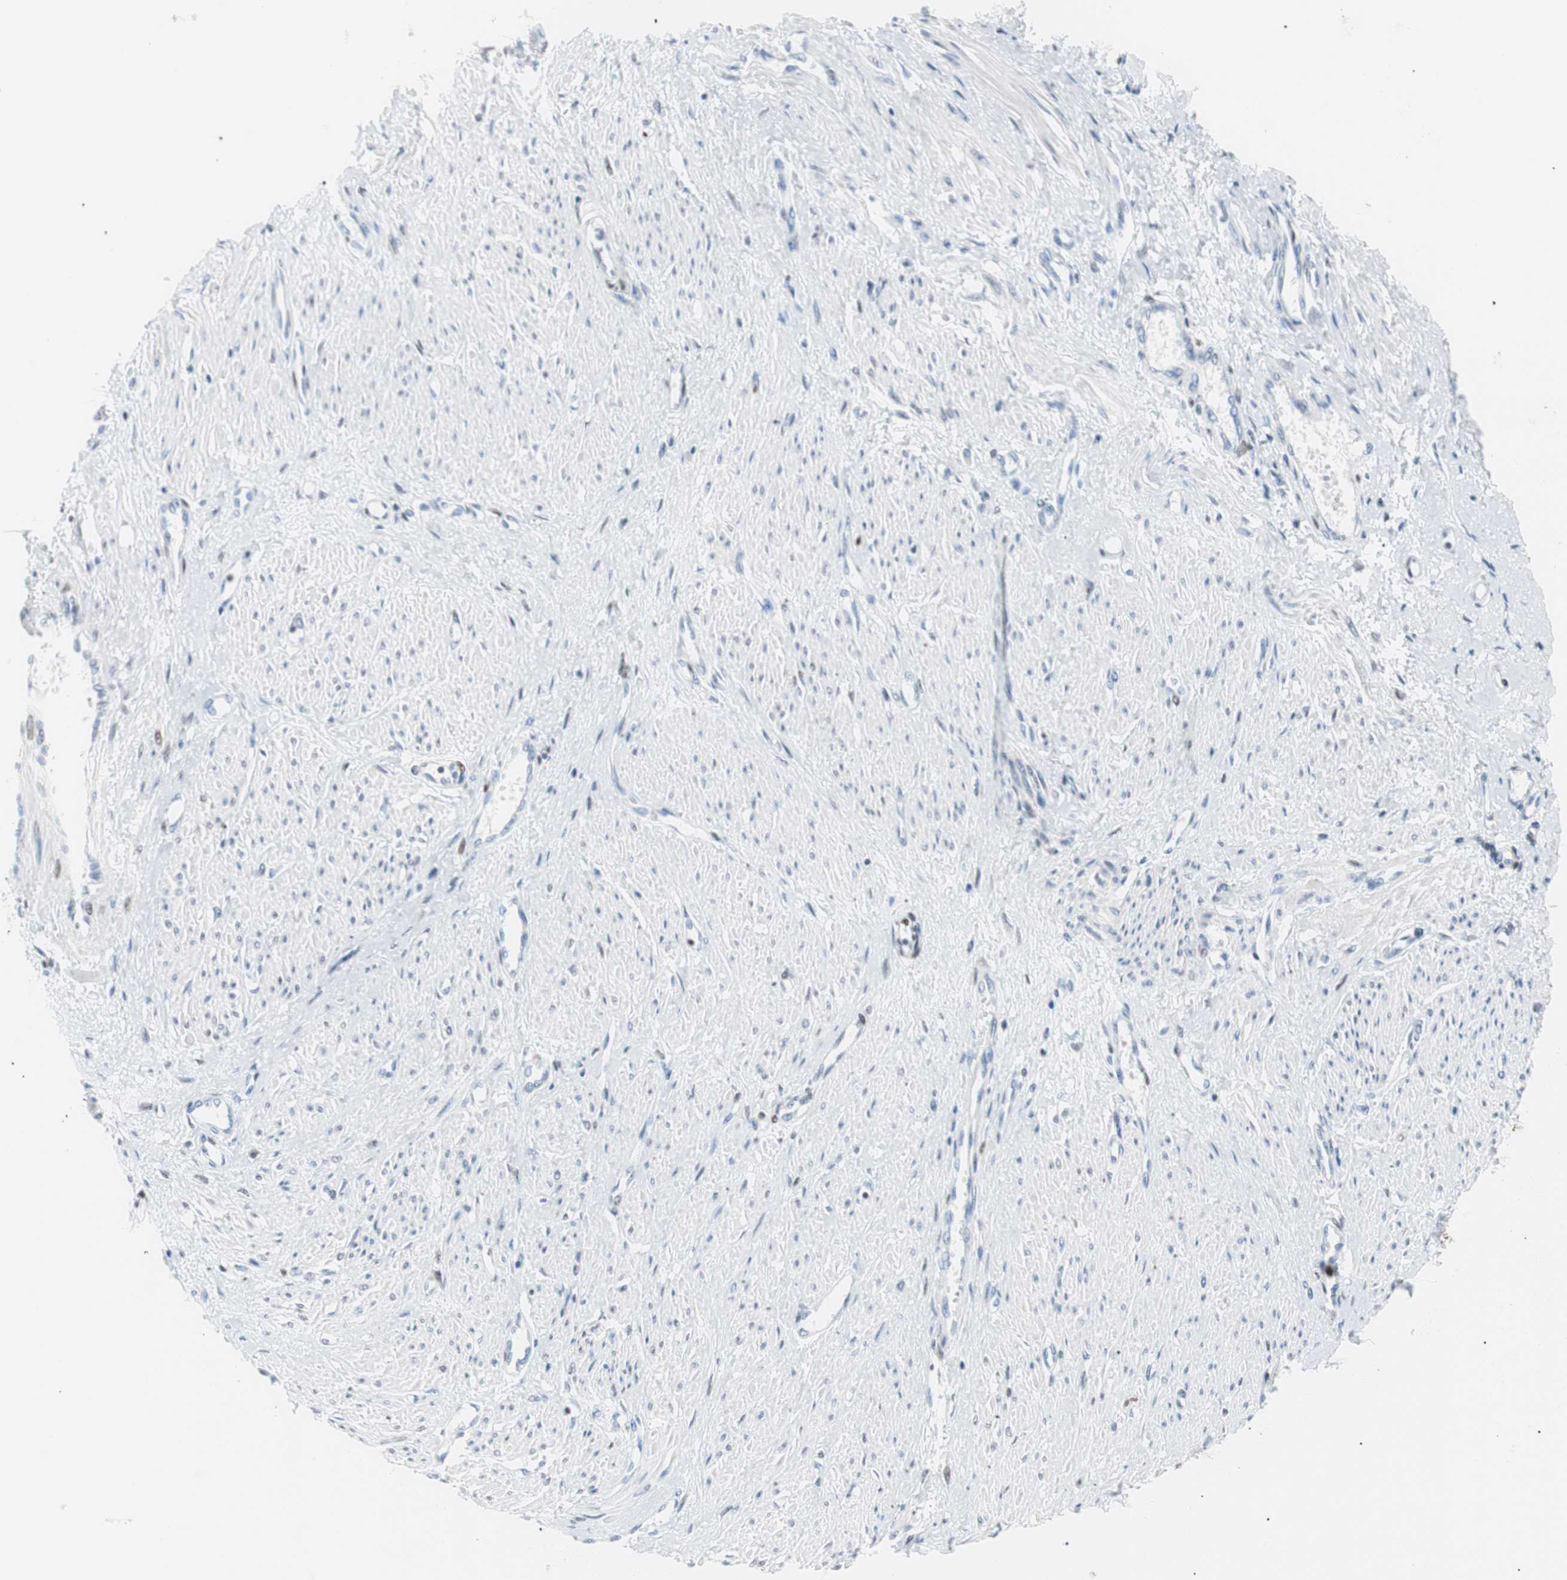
{"staining": {"intensity": "weak", "quantity": "<25%", "location": "nuclear"}, "tissue": "smooth muscle", "cell_type": "Smooth muscle cells", "image_type": "normal", "snomed": [{"axis": "morphology", "description": "Normal tissue, NOS"}, {"axis": "topography", "description": "Smooth muscle"}, {"axis": "topography", "description": "Uterus"}], "caption": "Micrograph shows no significant protein expression in smooth muscle cells of unremarkable smooth muscle.", "gene": "CEBPB", "patient": {"sex": "female", "age": 39}}